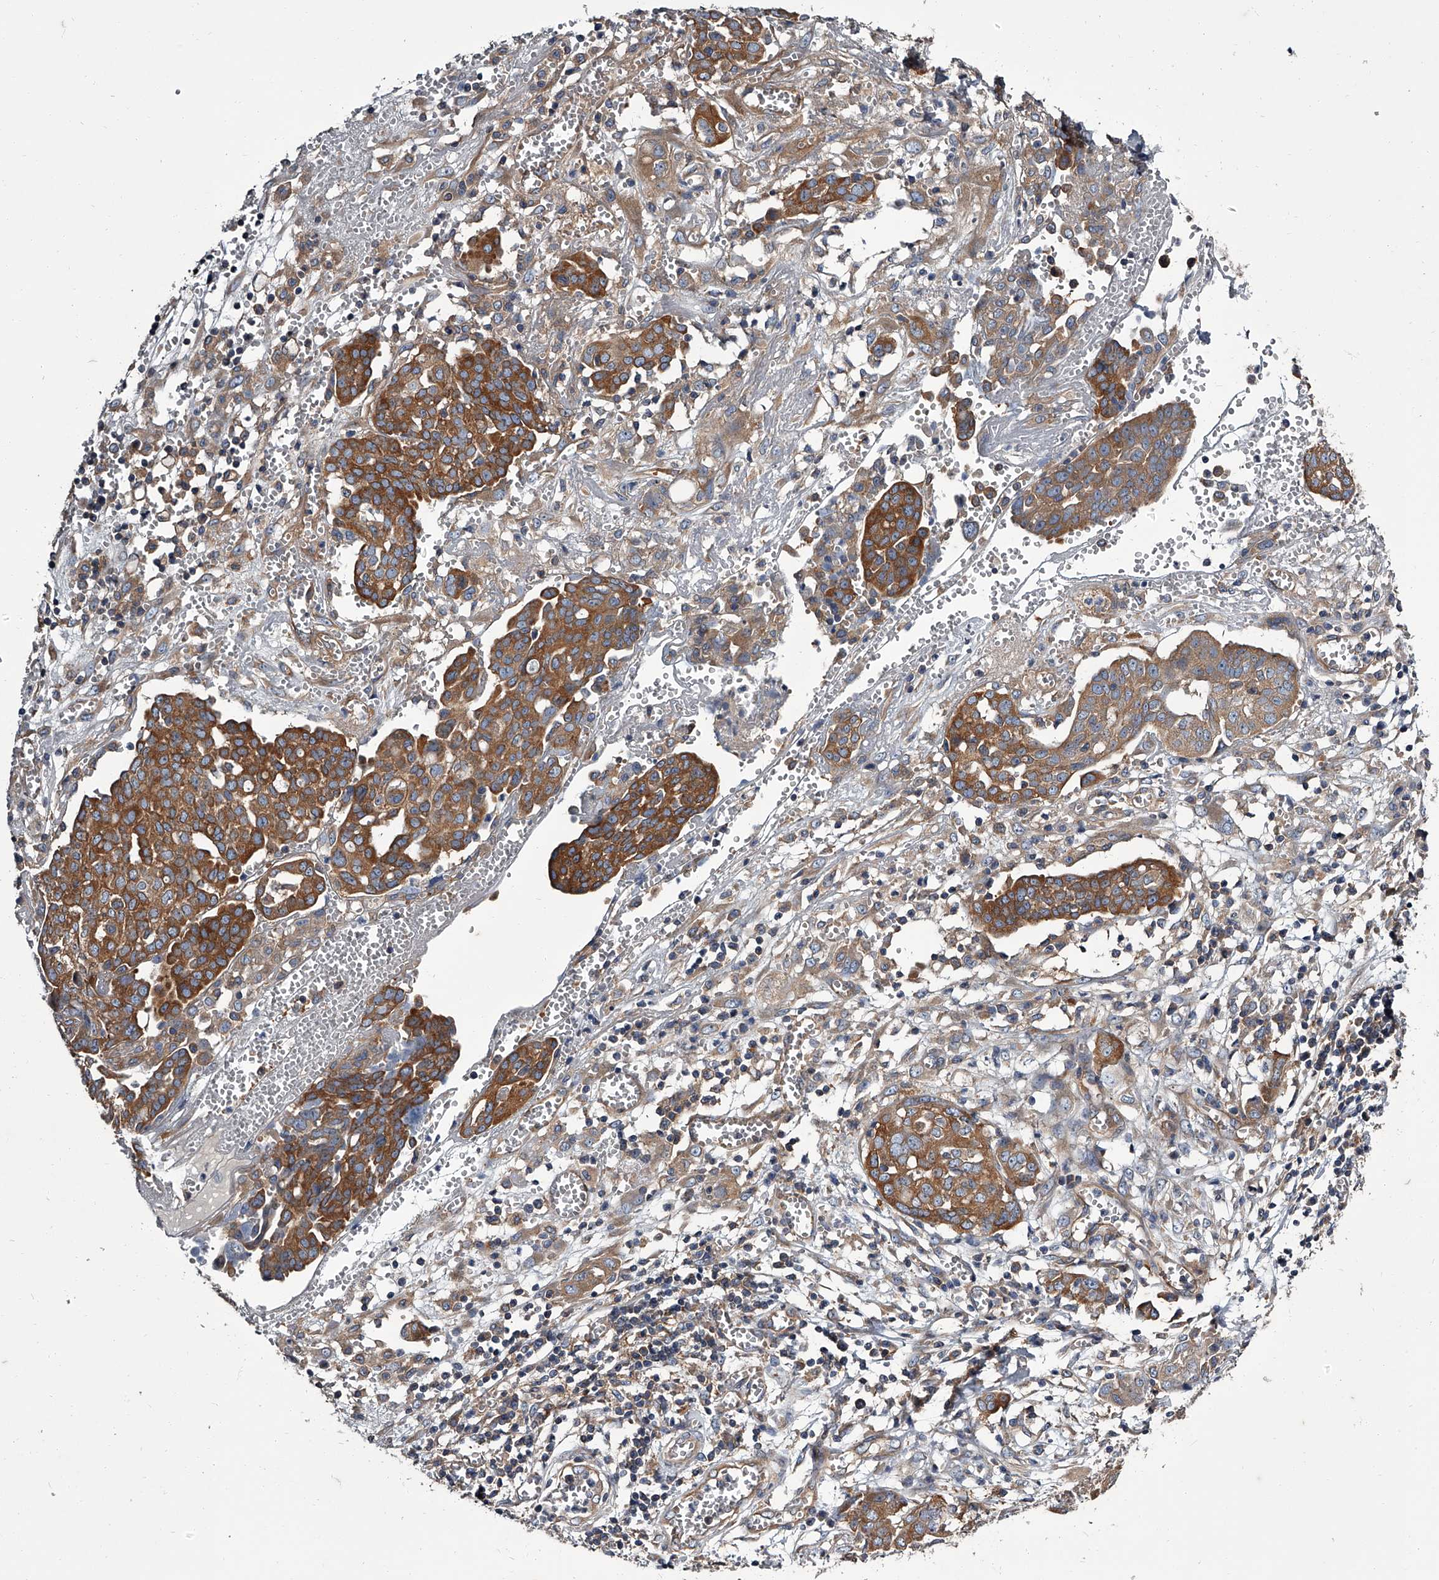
{"staining": {"intensity": "strong", "quantity": "25%-75%", "location": "cytoplasmic/membranous"}, "tissue": "ovarian cancer", "cell_type": "Tumor cells", "image_type": "cancer", "snomed": [{"axis": "morphology", "description": "Cystadenocarcinoma, serous, NOS"}, {"axis": "topography", "description": "Soft tissue"}, {"axis": "topography", "description": "Ovary"}], "caption": "Immunohistochemistry (DAB (3,3'-diaminobenzidine)) staining of human serous cystadenocarcinoma (ovarian) exhibits strong cytoplasmic/membranous protein expression in about 25%-75% of tumor cells.", "gene": "GAPVD1", "patient": {"sex": "female", "age": 57}}